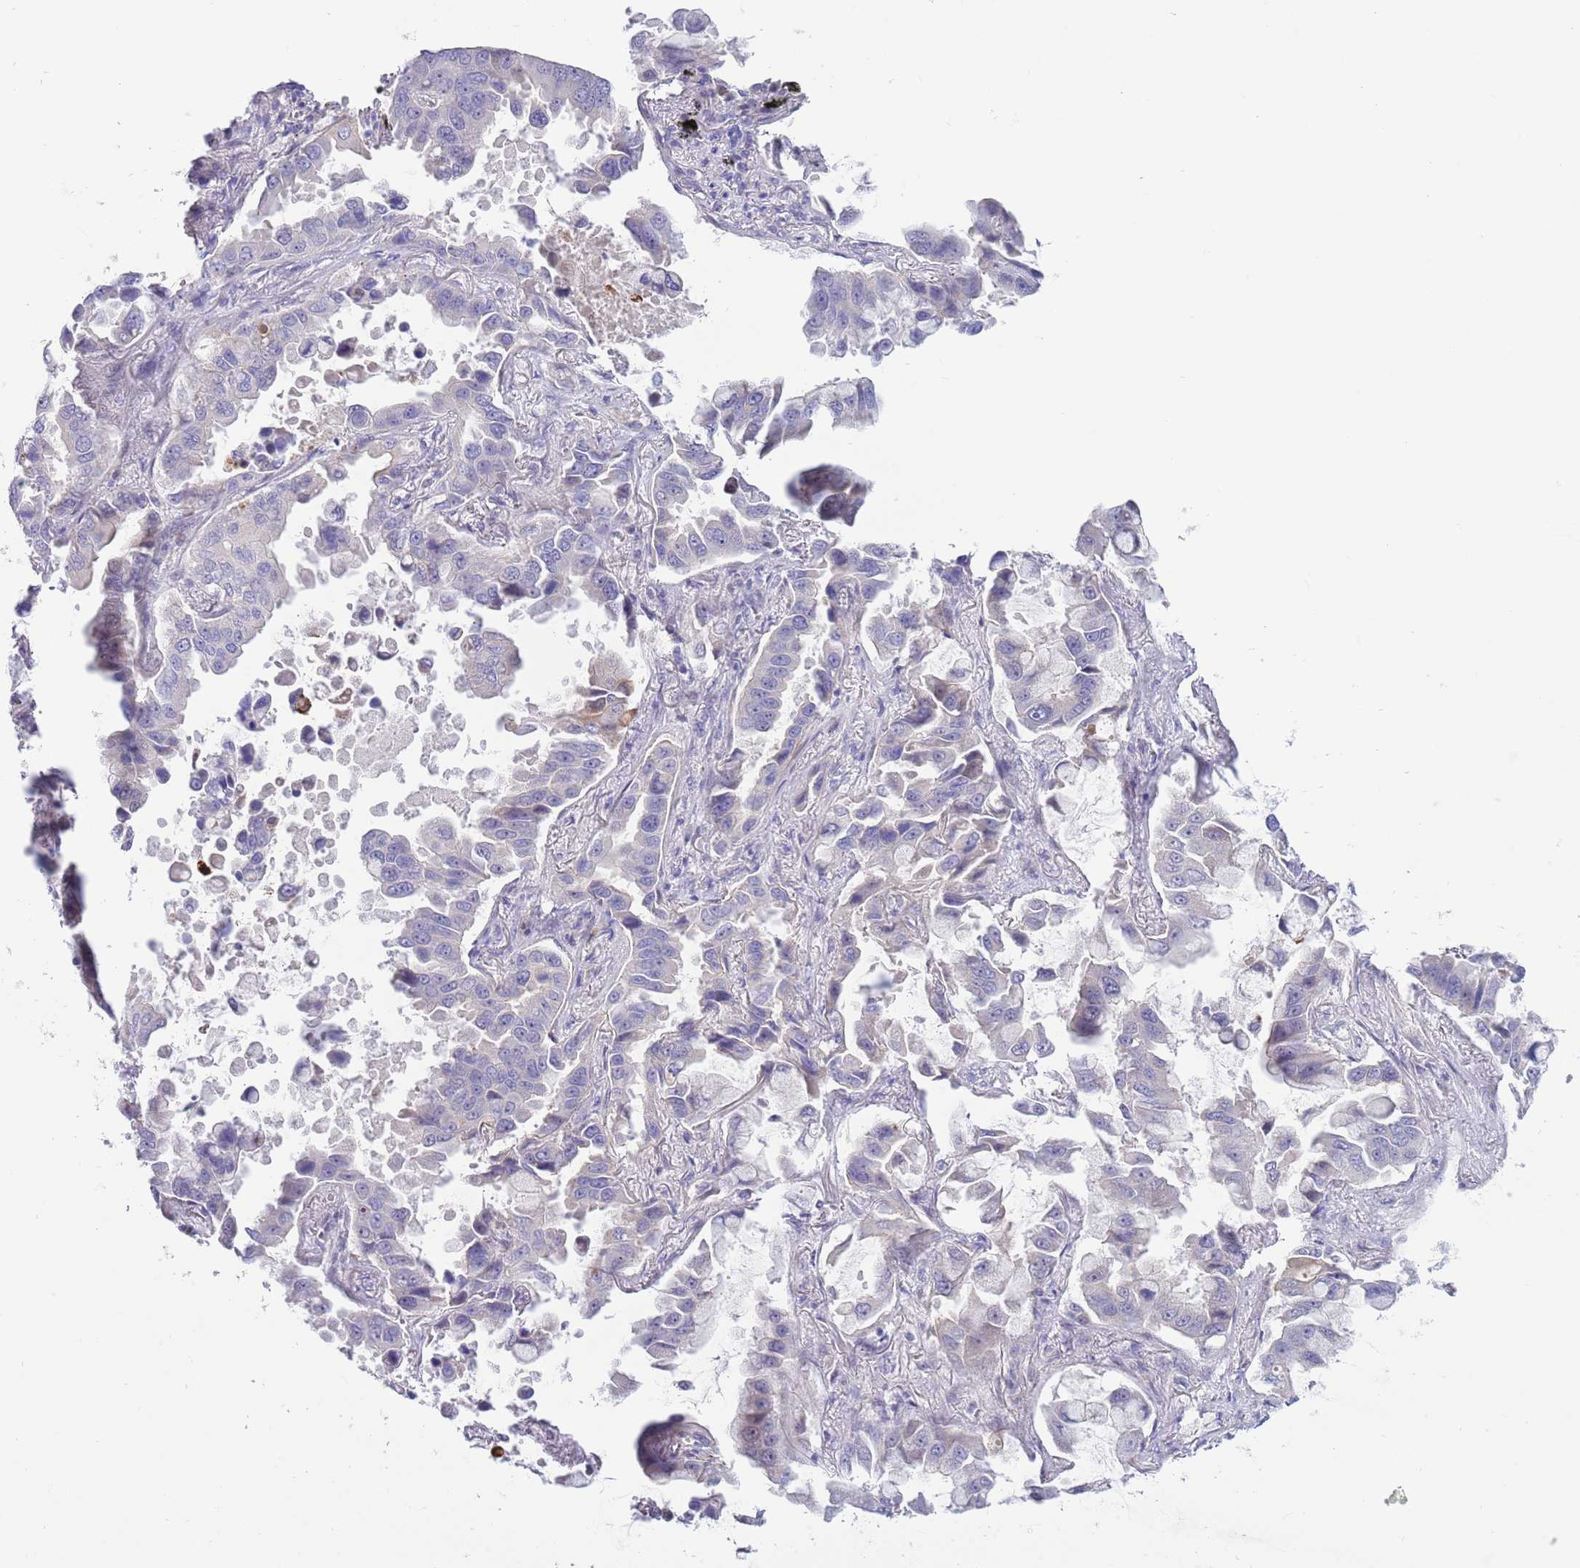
{"staining": {"intensity": "negative", "quantity": "none", "location": "none"}, "tissue": "lung cancer", "cell_type": "Tumor cells", "image_type": "cancer", "snomed": [{"axis": "morphology", "description": "Adenocarcinoma, NOS"}, {"axis": "topography", "description": "Lung"}], "caption": "Tumor cells show no significant protein staining in lung cancer (adenocarcinoma). (DAB immunohistochemistry with hematoxylin counter stain).", "gene": "DDHD1", "patient": {"sex": "male", "age": 64}}